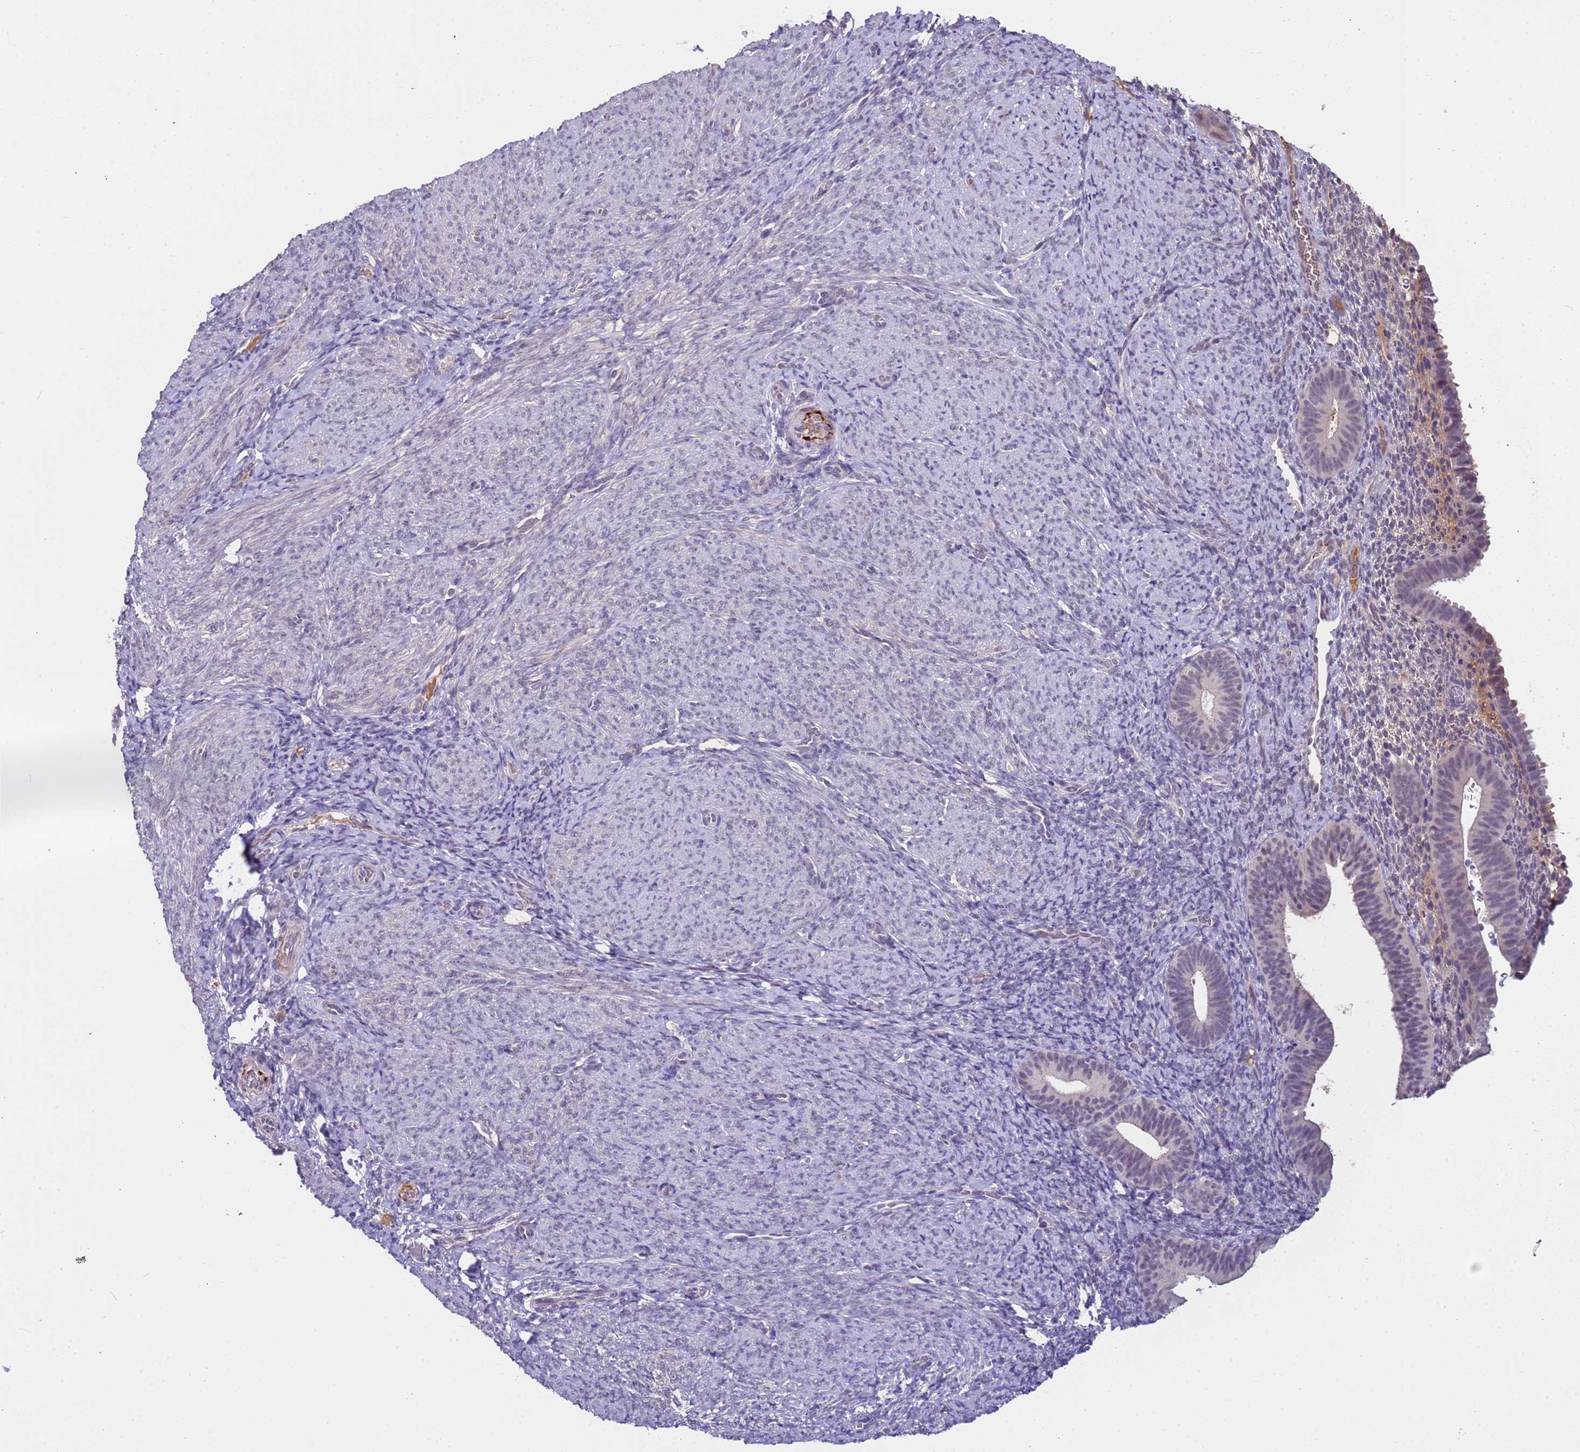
{"staining": {"intensity": "negative", "quantity": "none", "location": "none"}, "tissue": "endometrium", "cell_type": "Cells in endometrial stroma", "image_type": "normal", "snomed": [{"axis": "morphology", "description": "Normal tissue, NOS"}, {"axis": "topography", "description": "Endometrium"}], "caption": "IHC micrograph of benign endometrium: endometrium stained with DAB (3,3'-diaminobenzidine) displays no significant protein positivity in cells in endometrial stroma.", "gene": "ZNF248", "patient": {"sex": "female", "age": 65}}